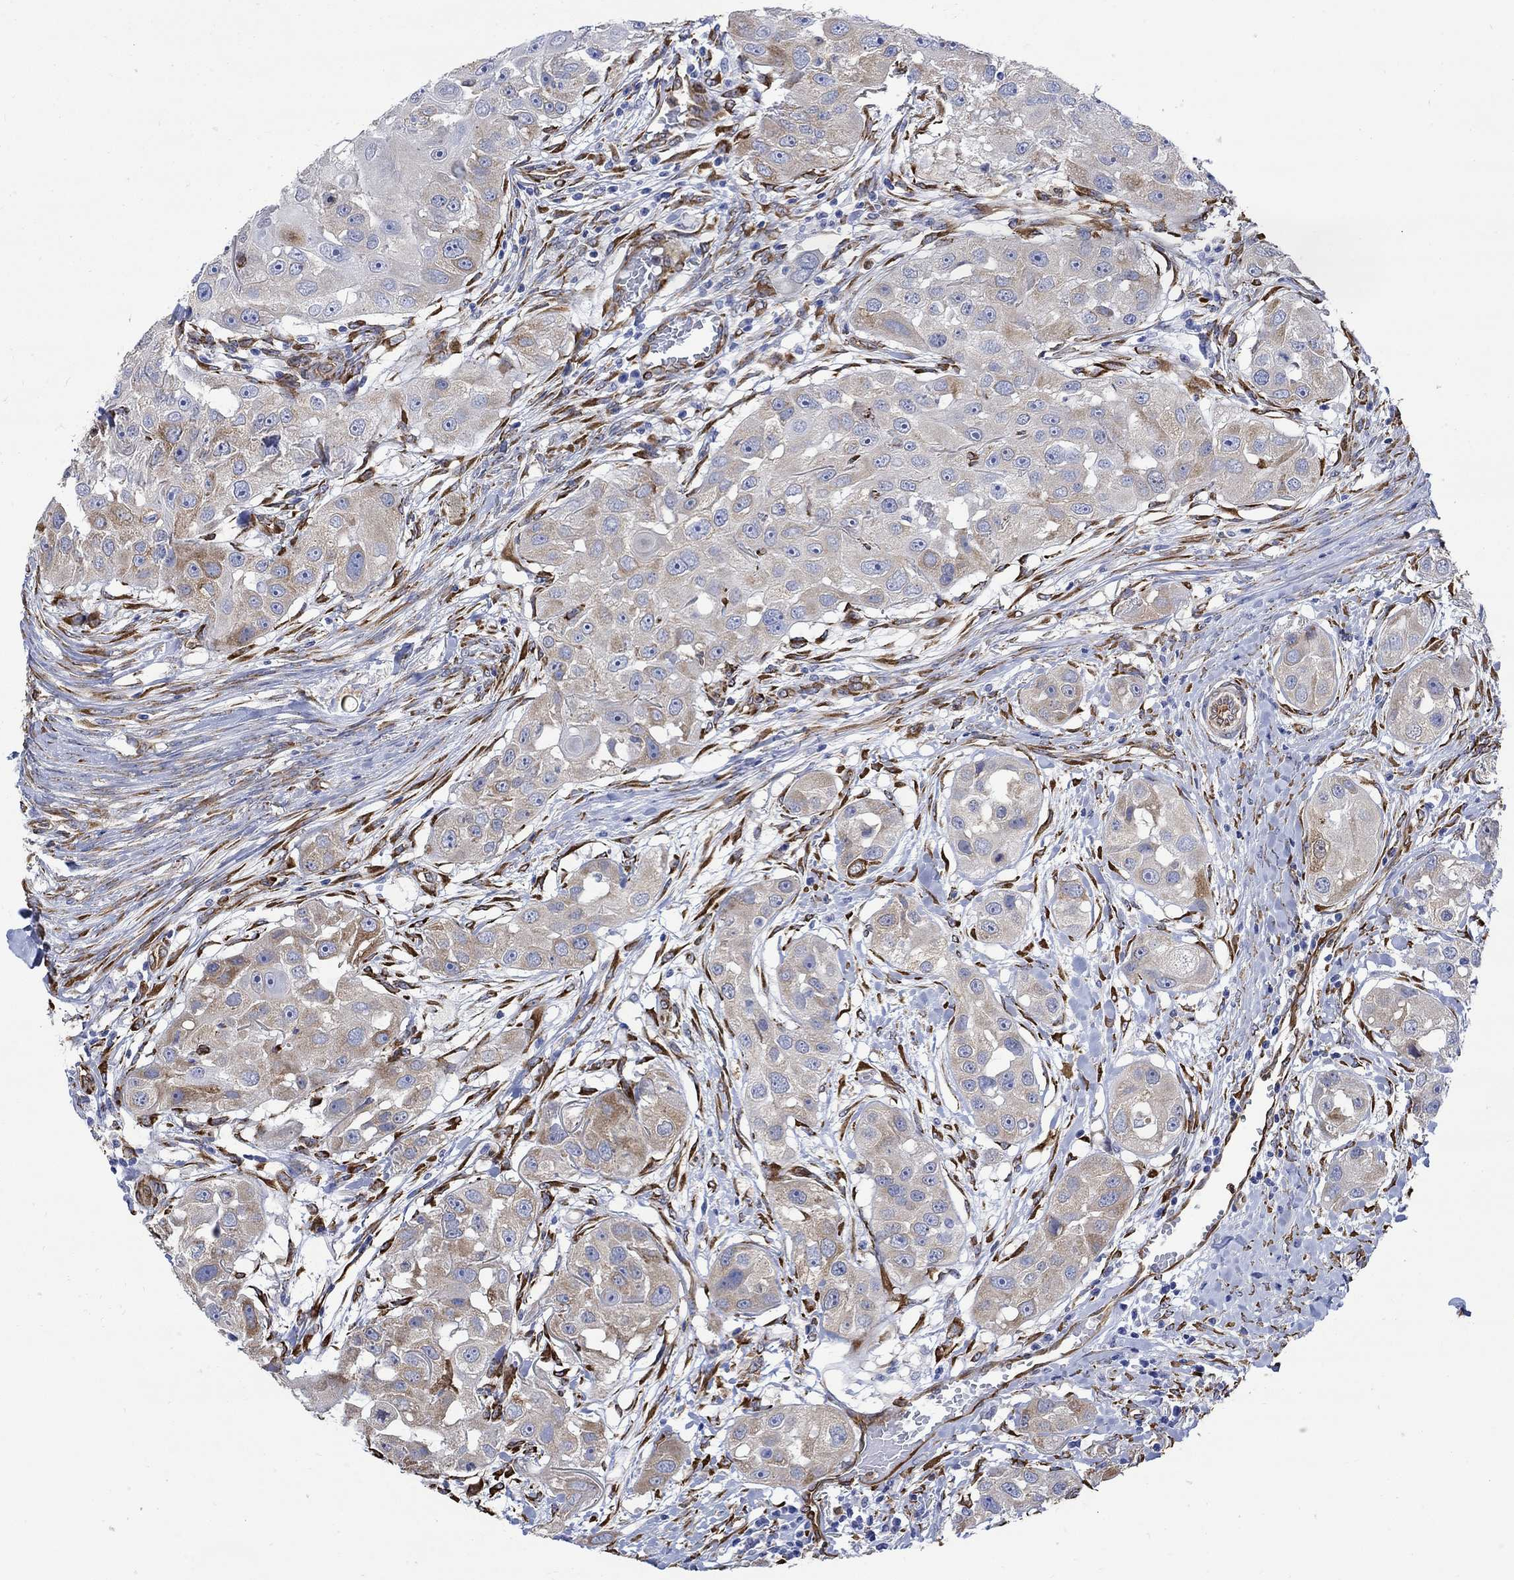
{"staining": {"intensity": "moderate", "quantity": "<25%", "location": "cytoplasmic/membranous"}, "tissue": "head and neck cancer", "cell_type": "Tumor cells", "image_type": "cancer", "snomed": [{"axis": "morphology", "description": "Squamous cell carcinoma, NOS"}, {"axis": "topography", "description": "Head-Neck"}], "caption": "High-magnification brightfield microscopy of head and neck cancer (squamous cell carcinoma) stained with DAB (3,3'-diaminobenzidine) (brown) and counterstained with hematoxylin (blue). tumor cells exhibit moderate cytoplasmic/membranous expression is appreciated in about<25% of cells.", "gene": "TGM2", "patient": {"sex": "male", "age": 51}}